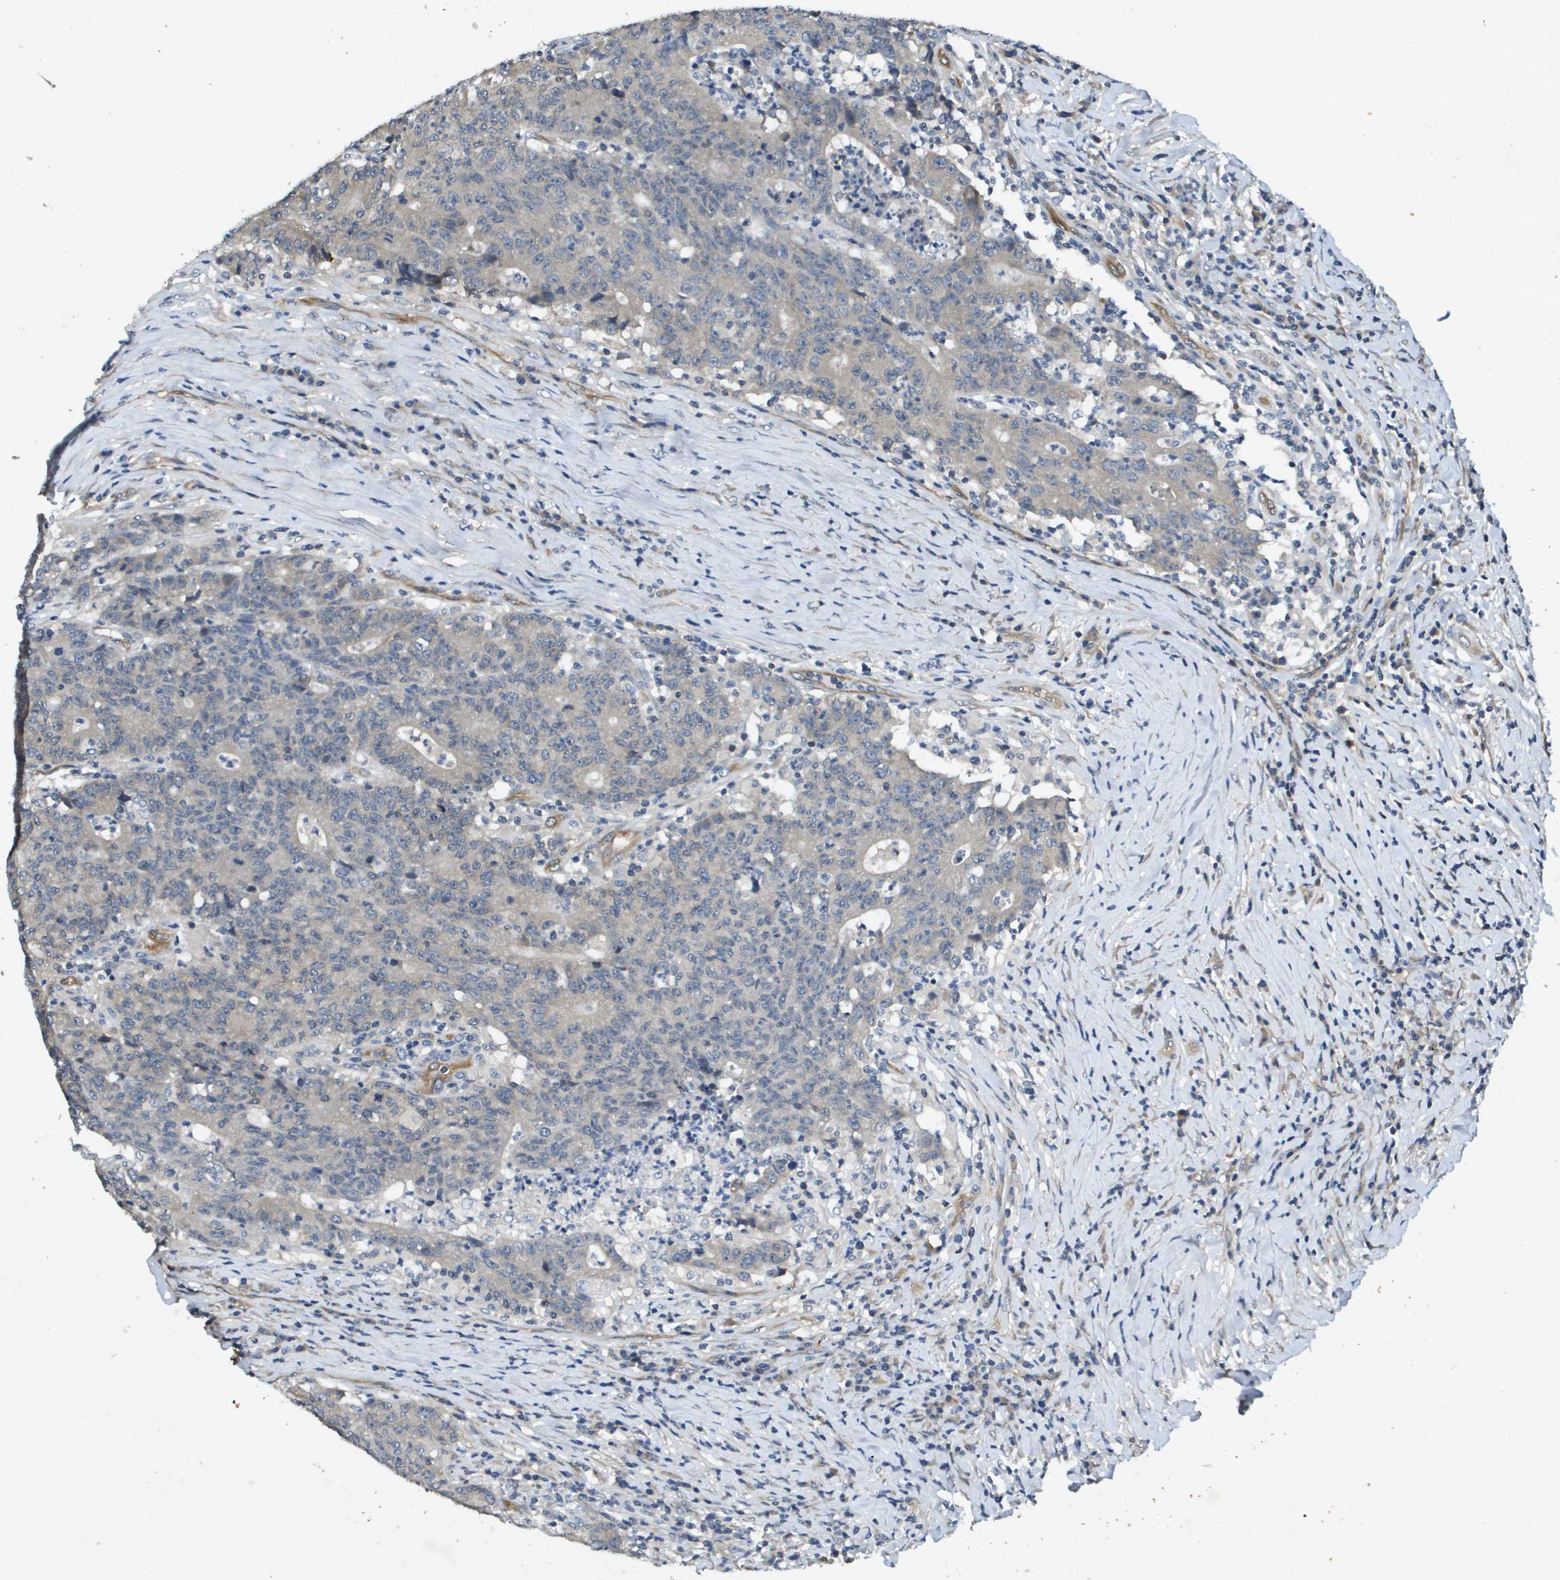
{"staining": {"intensity": "weak", "quantity": "<25%", "location": "cytoplasmic/membranous"}, "tissue": "colorectal cancer", "cell_type": "Tumor cells", "image_type": "cancer", "snomed": [{"axis": "morphology", "description": "Normal tissue, NOS"}, {"axis": "morphology", "description": "Adenocarcinoma, NOS"}, {"axis": "topography", "description": "Colon"}], "caption": "A micrograph of human colorectal cancer is negative for staining in tumor cells.", "gene": "PGAP3", "patient": {"sex": "female", "age": 75}}